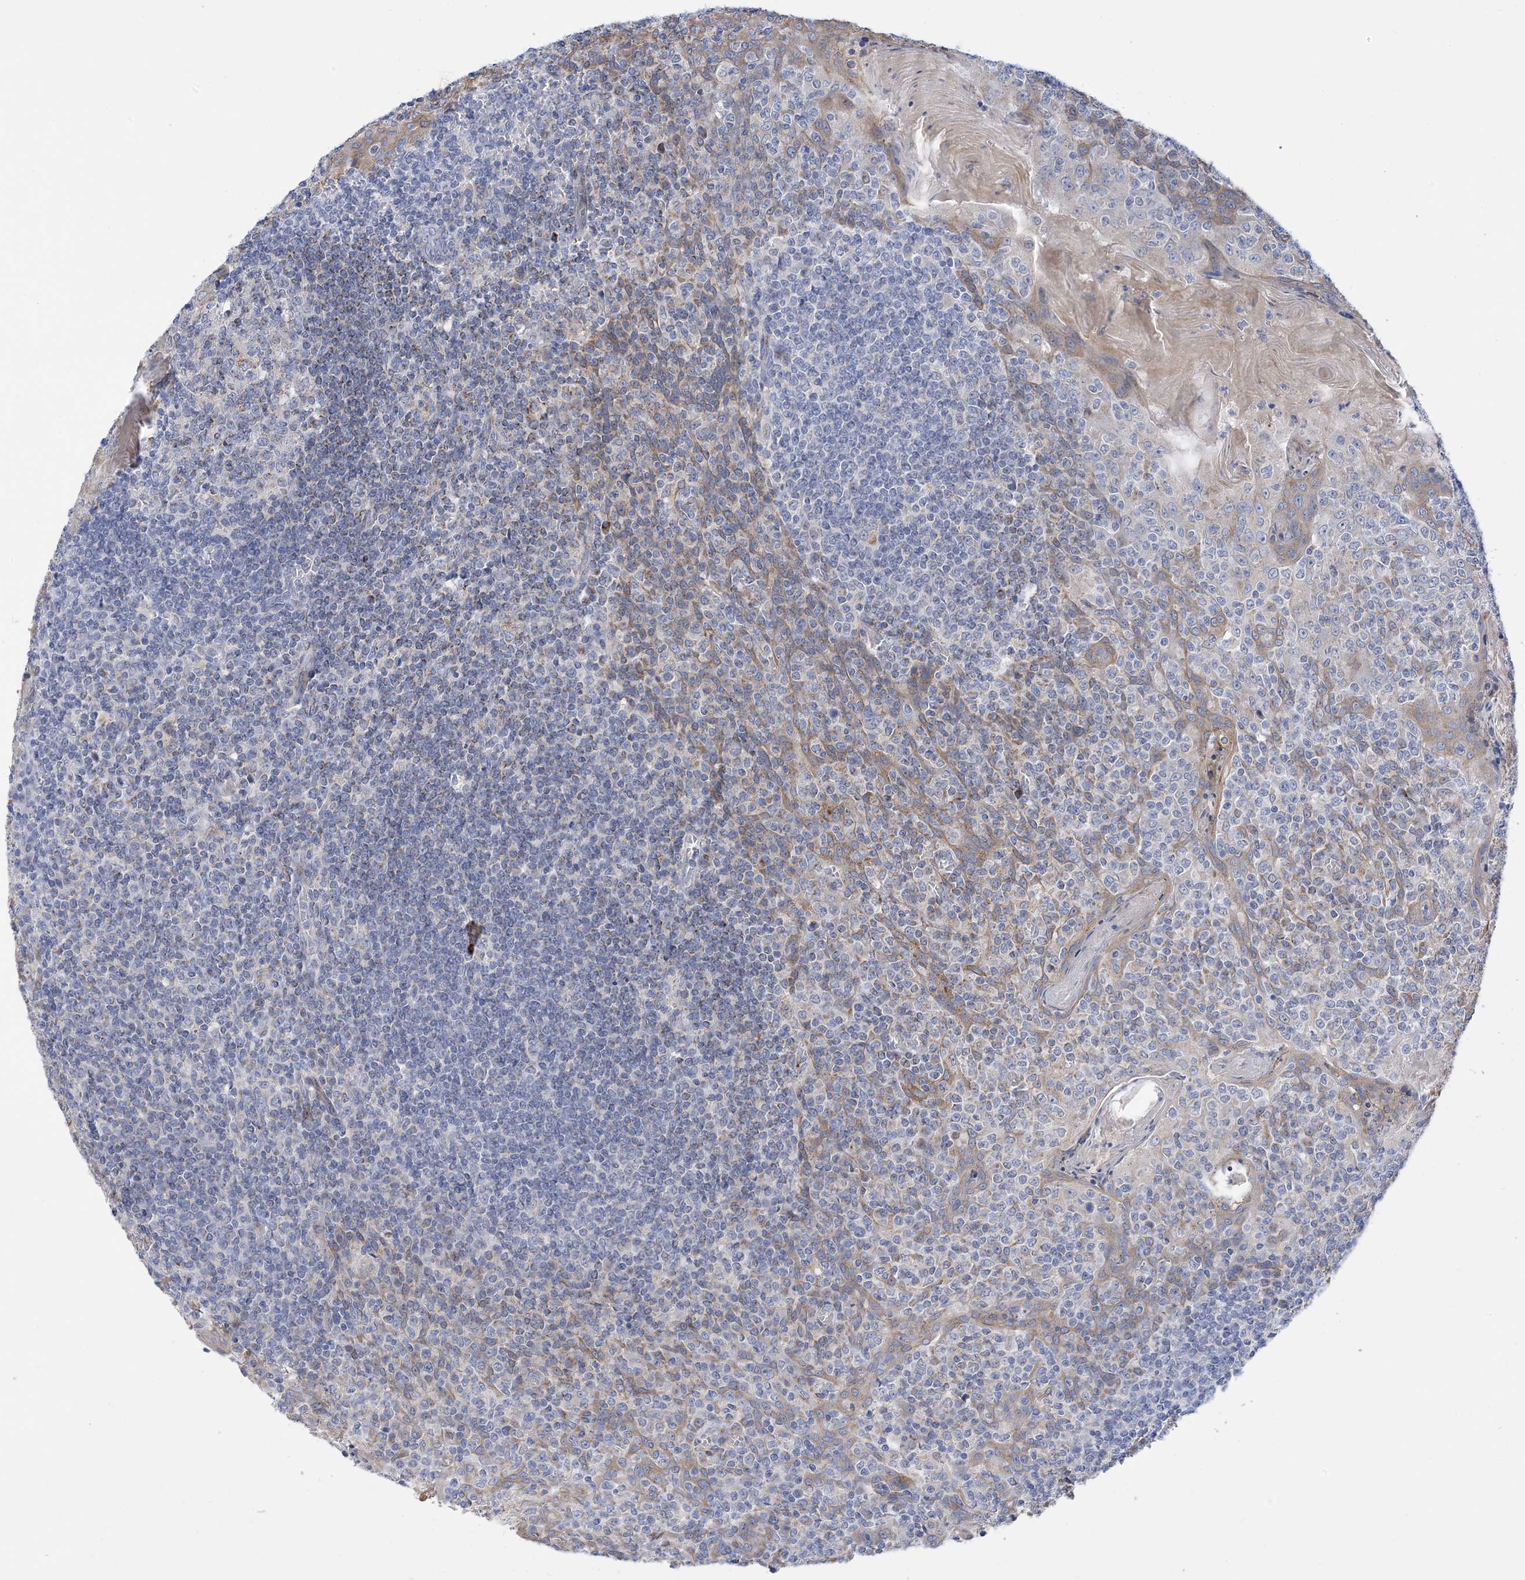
{"staining": {"intensity": "negative", "quantity": "none", "location": "none"}, "tissue": "tonsil", "cell_type": "Germinal center cells", "image_type": "normal", "snomed": [{"axis": "morphology", "description": "Normal tissue, NOS"}, {"axis": "topography", "description": "Tonsil"}], "caption": "An IHC photomicrograph of unremarkable tonsil is shown. There is no staining in germinal center cells of tonsil. (Stains: DAB (3,3'-diaminobenzidine) immunohistochemistry (IHC) with hematoxylin counter stain, Microscopy: brightfield microscopy at high magnification).", "gene": "PLK4", "patient": {"sex": "female", "age": 19}}